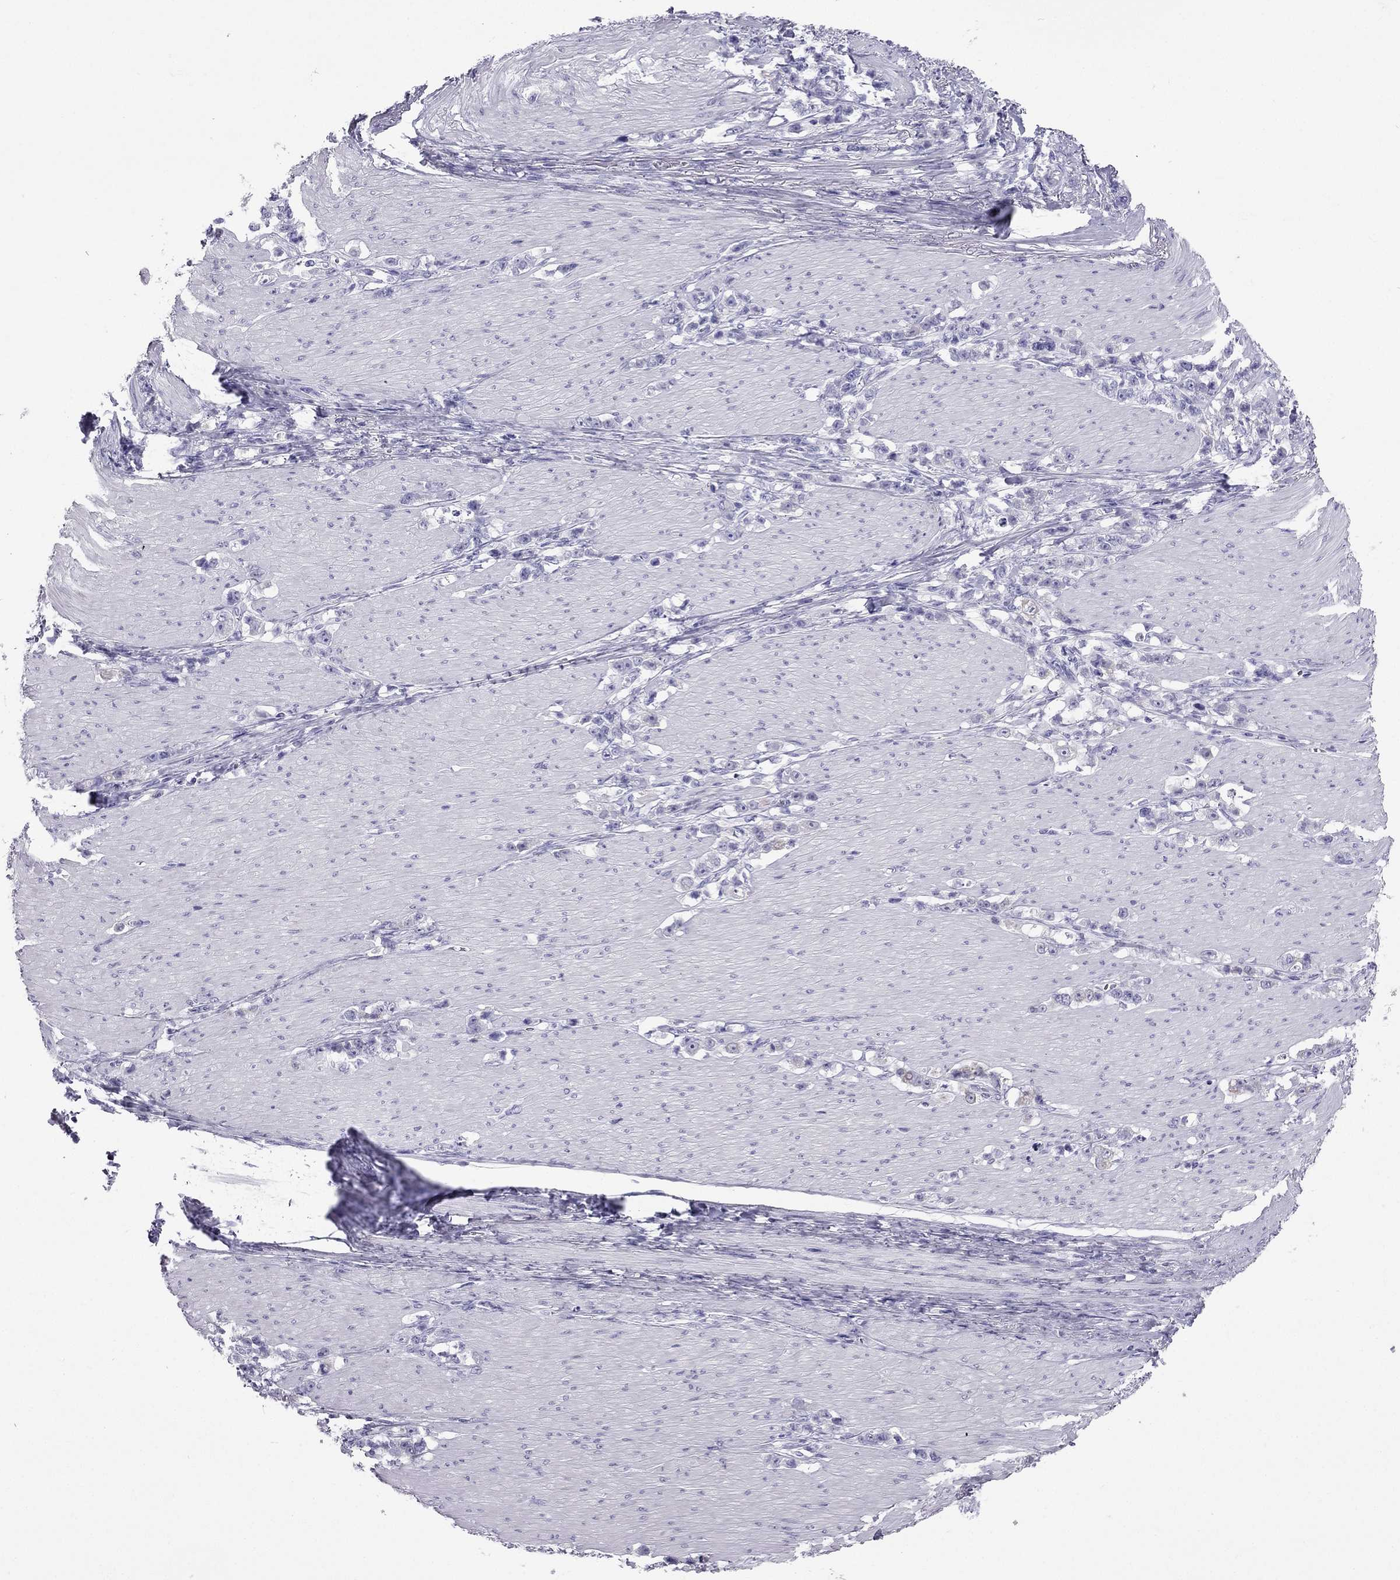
{"staining": {"intensity": "negative", "quantity": "none", "location": "none"}, "tissue": "stomach cancer", "cell_type": "Tumor cells", "image_type": "cancer", "snomed": [{"axis": "morphology", "description": "Adenocarcinoma, NOS"}, {"axis": "topography", "description": "Stomach, lower"}], "caption": "Photomicrograph shows no protein staining in tumor cells of stomach cancer tissue. (Stains: DAB immunohistochemistry (IHC) with hematoxylin counter stain, Microscopy: brightfield microscopy at high magnification).", "gene": "GJA8", "patient": {"sex": "male", "age": 88}}